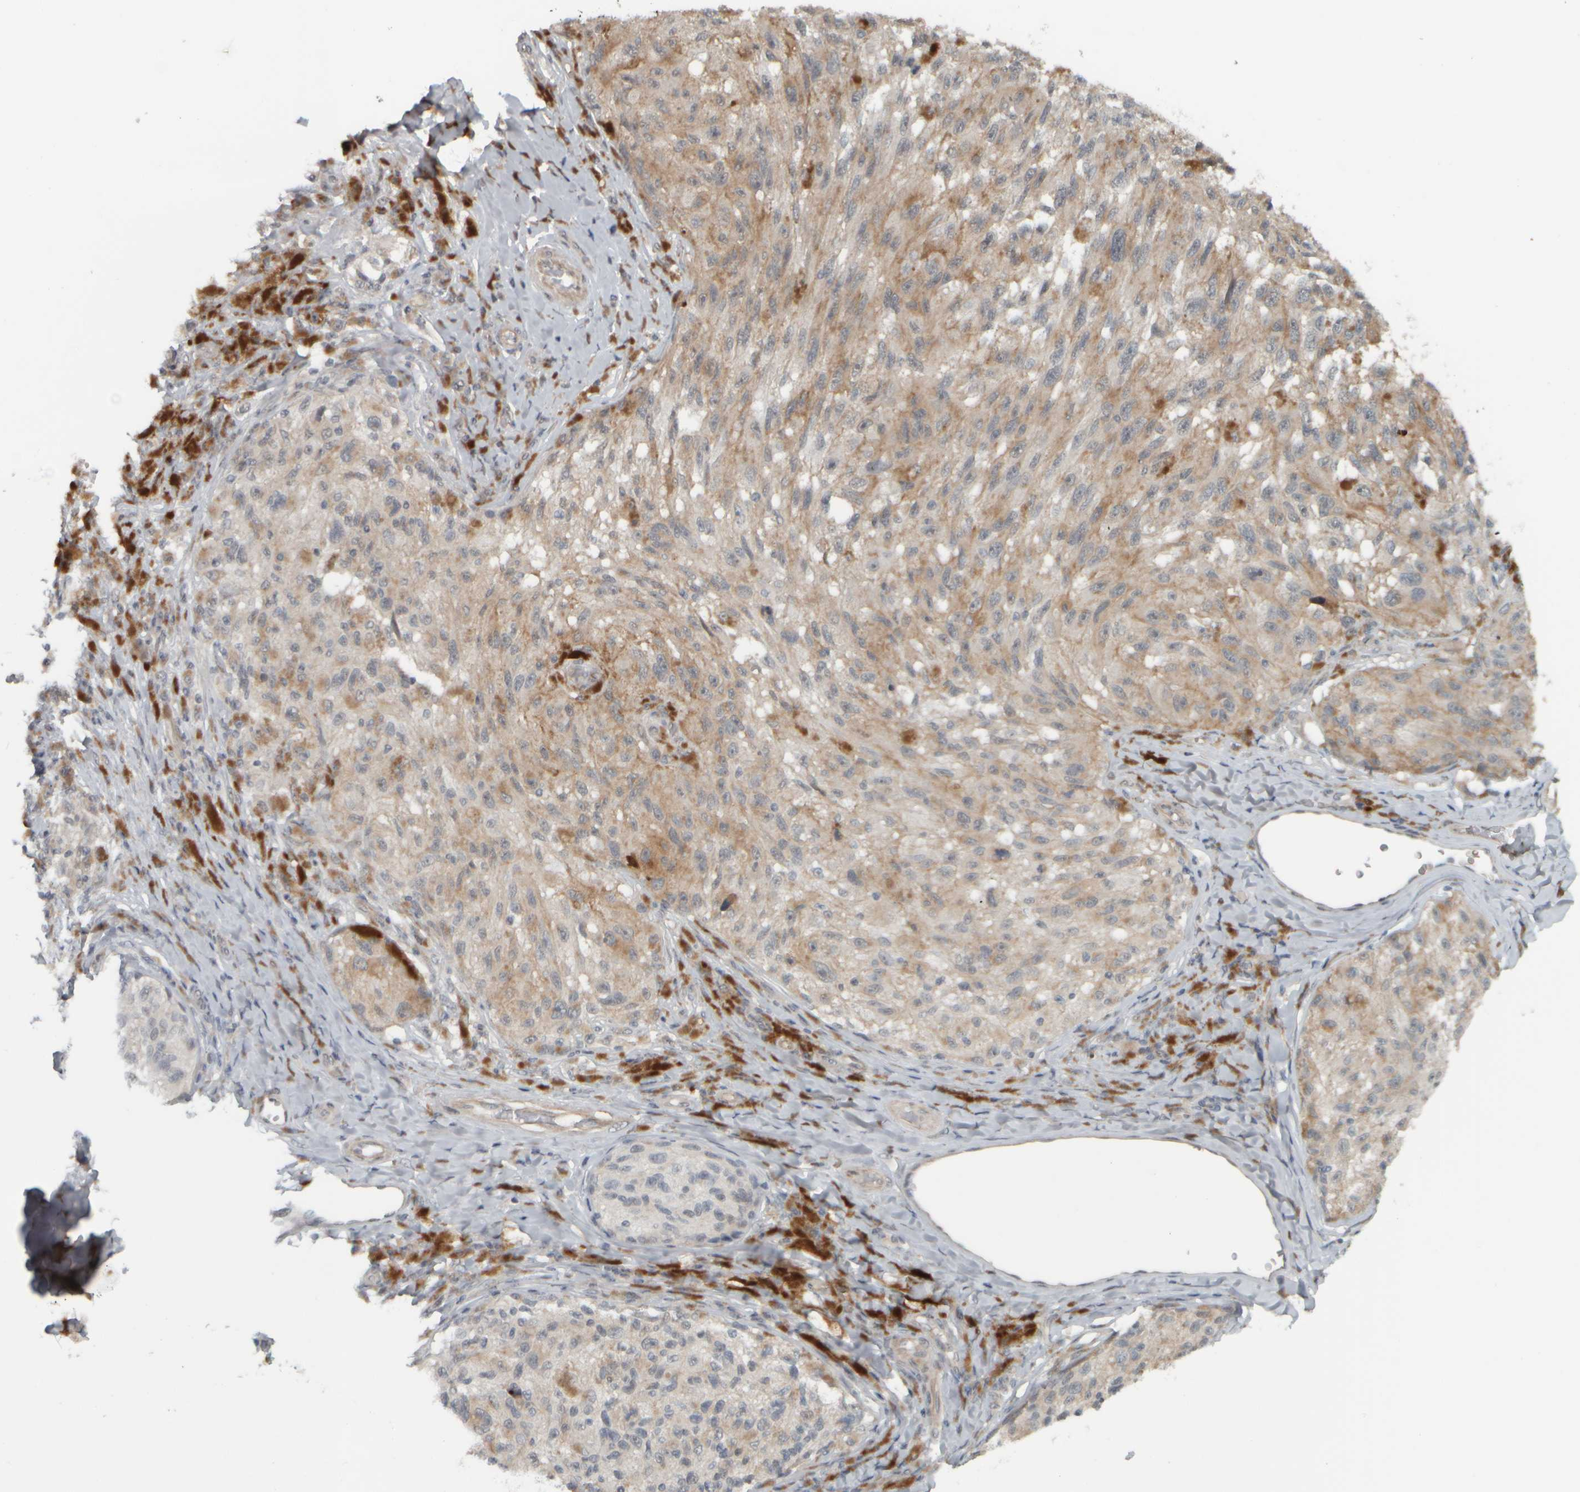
{"staining": {"intensity": "weak", "quantity": "25%-75%", "location": "cytoplasmic/membranous"}, "tissue": "melanoma", "cell_type": "Tumor cells", "image_type": "cancer", "snomed": [{"axis": "morphology", "description": "Malignant melanoma, NOS"}, {"axis": "topography", "description": "Skin"}], "caption": "This histopathology image exhibits melanoma stained with immunohistochemistry (IHC) to label a protein in brown. The cytoplasmic/membranous of tumor cells show weak positivity for the protein. Nuclei are counter-stained blue.", "gene": "NAPG", "patient": {"sex": "female", "age": 73}}